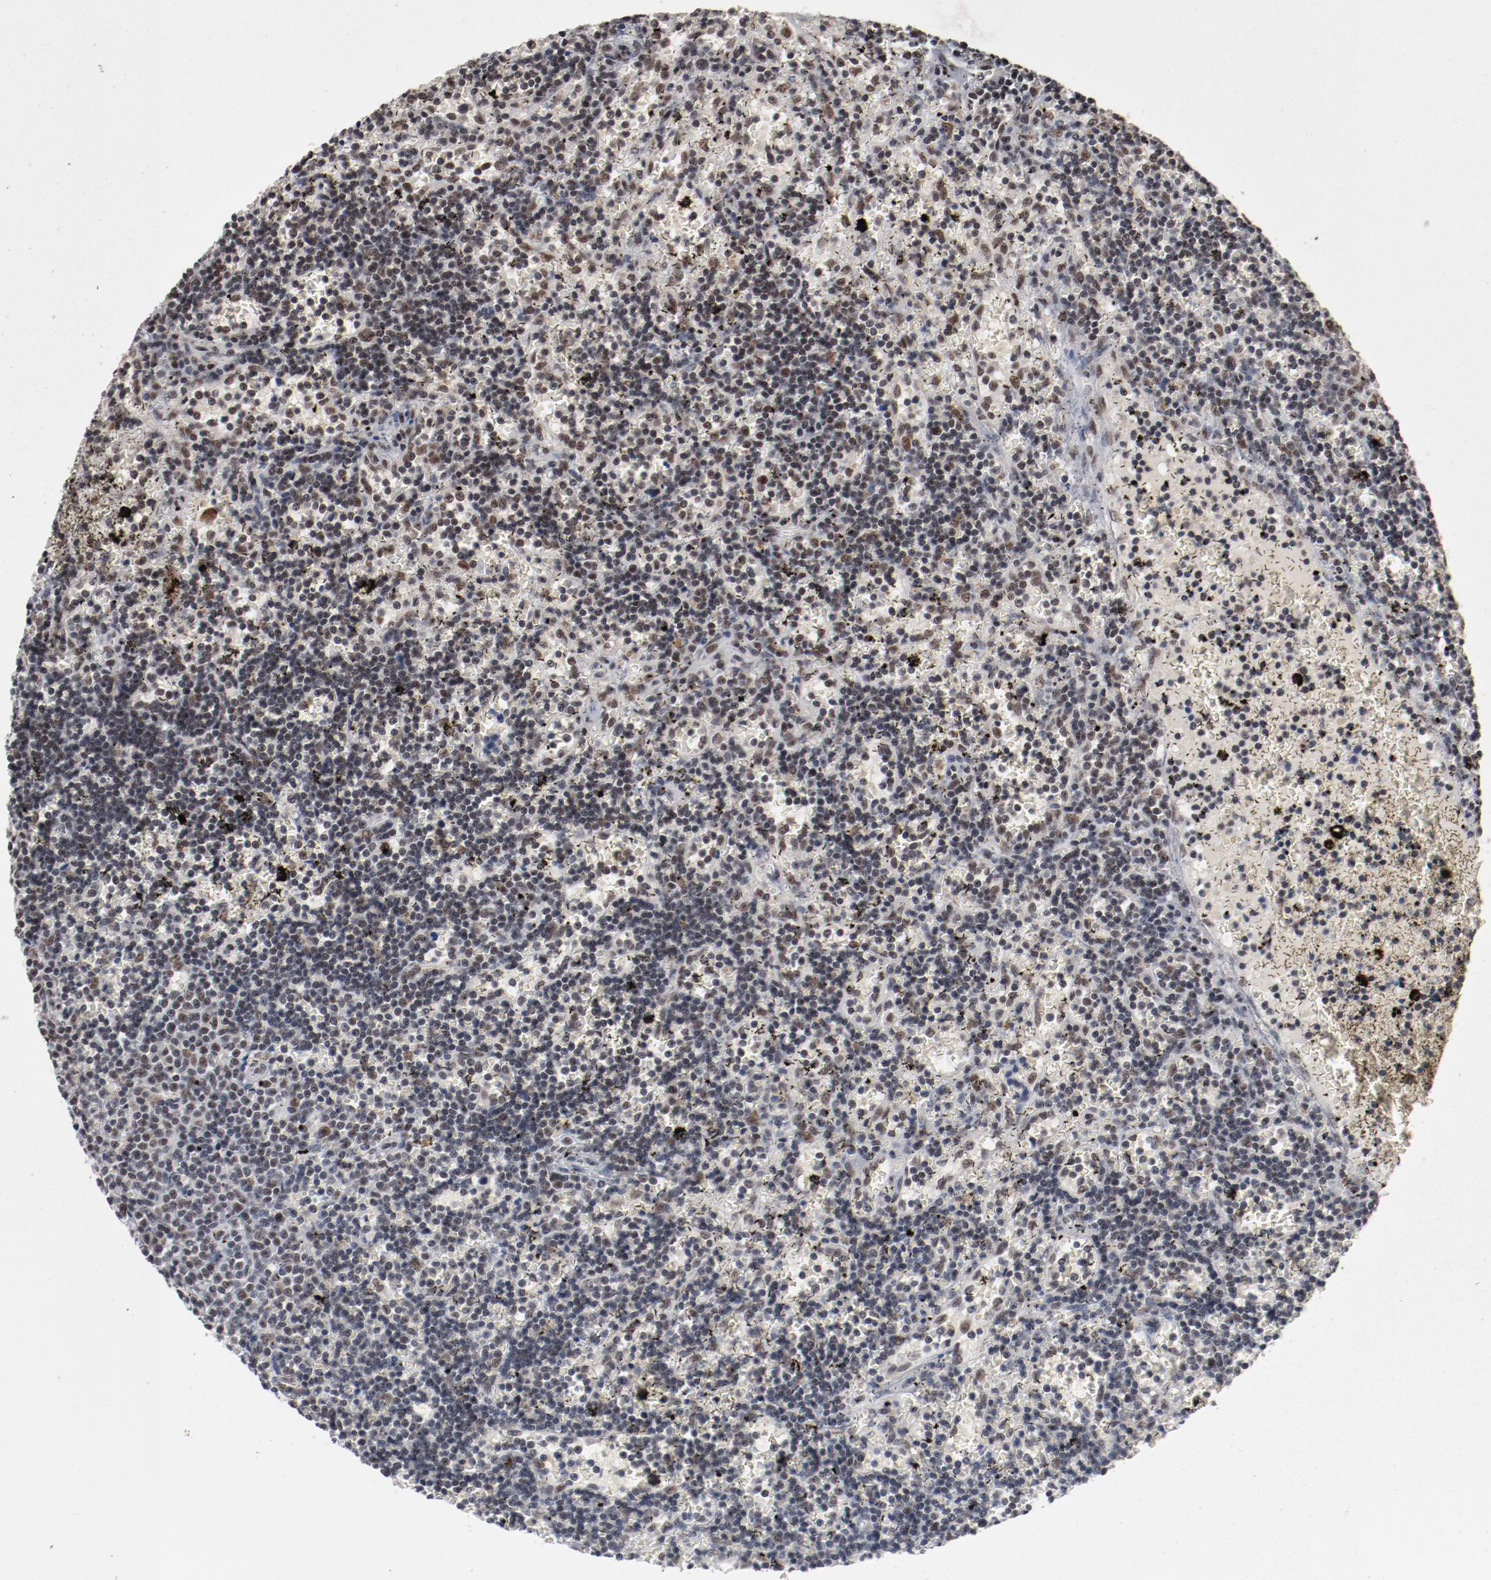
{"staining": {"intensity": "weak", "quantity": "25%-75%", "location": "nuclear"}, "tissue": "lymphoma", "cell_type": "Tumor cells", "image_type": "cancer", "snomed": [{"axis": "morphology", "description": "Malignant lymphoma, non-Hodgkin's type, Low grade"}, {"axis": "topography", "description": "Spleen"}], "caption": "Weak nuclear expression for a protein is present in approximately 25%-75% of tumor cells of lymphoma using IHC.", "gene": "BUB3", "patient": {"sex": "male", "age": 60}}